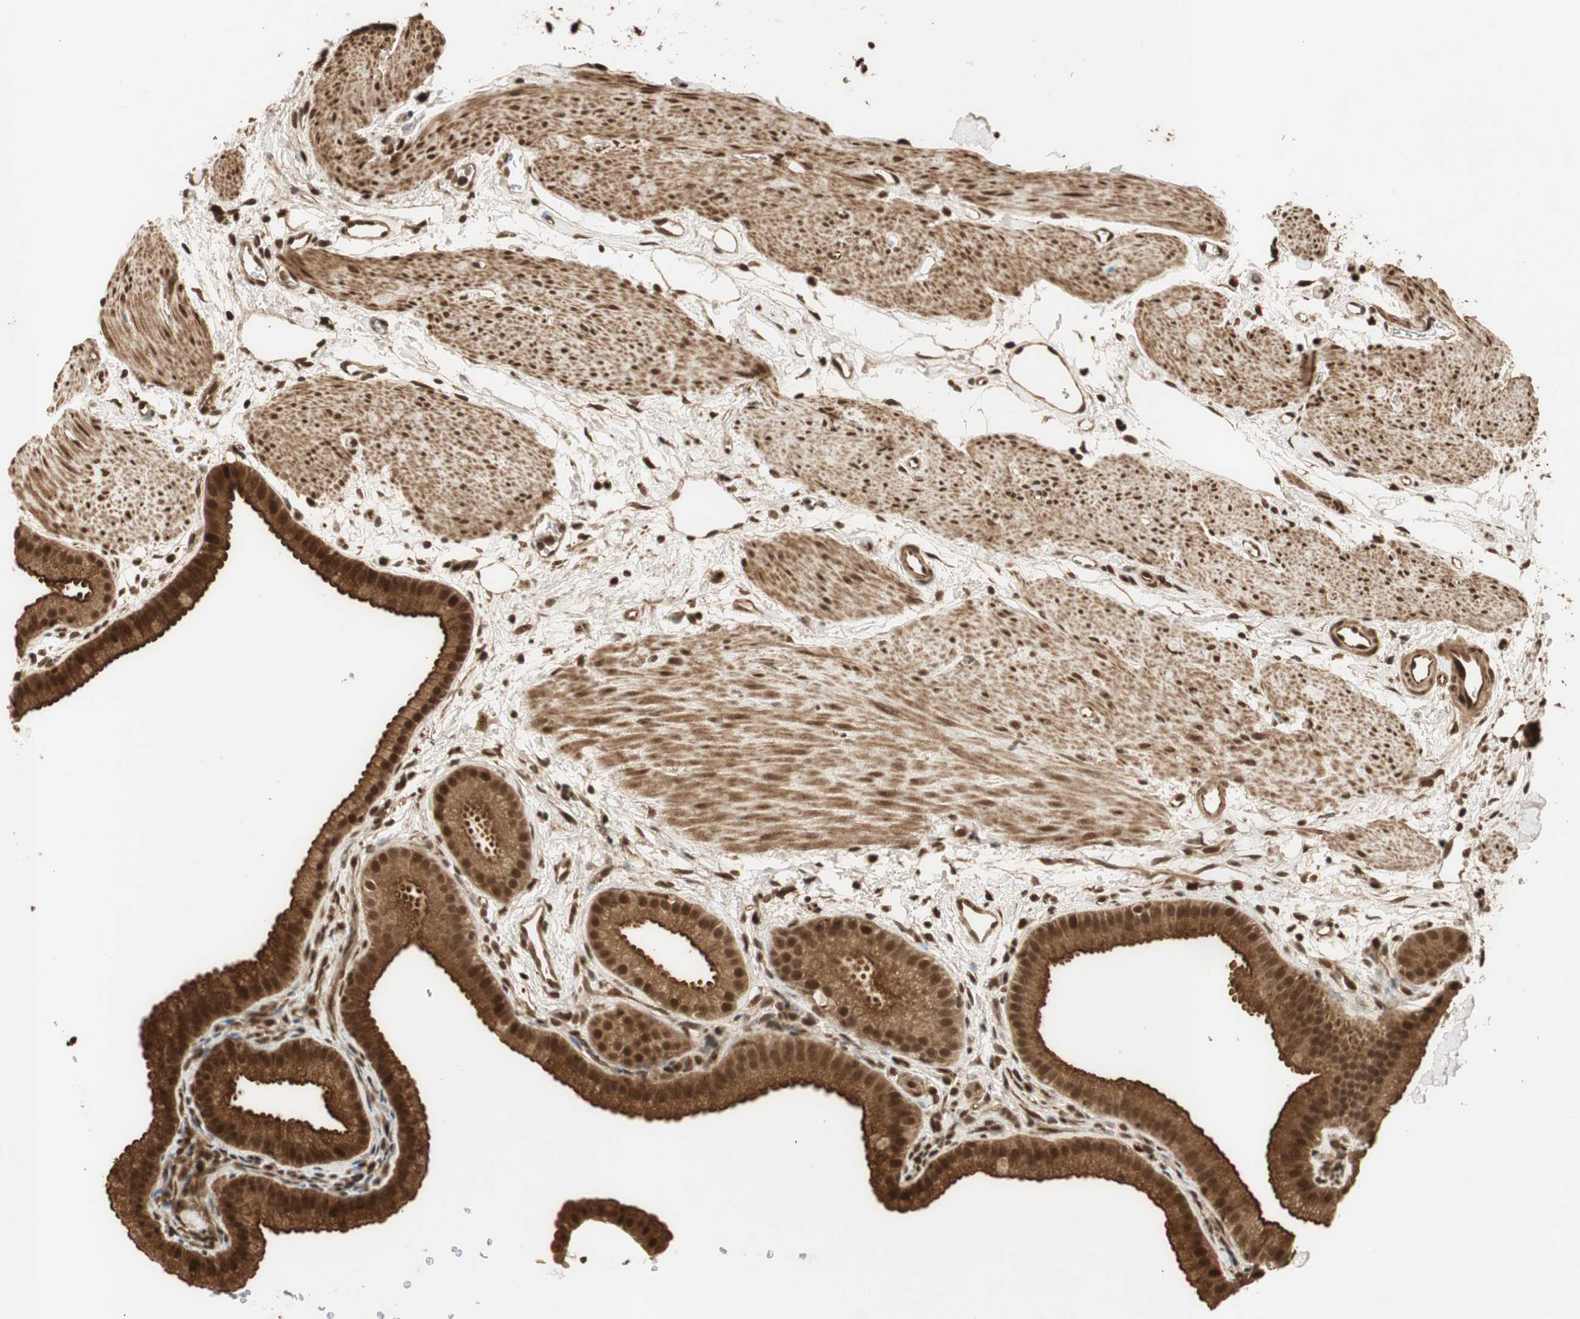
{"staining": {"intensity": "strong", "quantity": ">75%", "location": "cytoplasmic/membranous,nuclear"}, "tissue": "gallbladder", "cell_type": "Glandular cells", "image_type": "normal", "snomed": [{"axis": "morphology", "description": "Normal tissue, NOS"}, {"axis": "topography", "description": "Gallbladder"}], "caption": "The micrograph shows immunohistochemical staining of normal gallbladder. There is strong cytoplasmic/membranous,nuclear positivity is appreciated in about >75% of glandular cells.", "gene": "RPA3", "patient": {"sex": "female", "age": 64}}